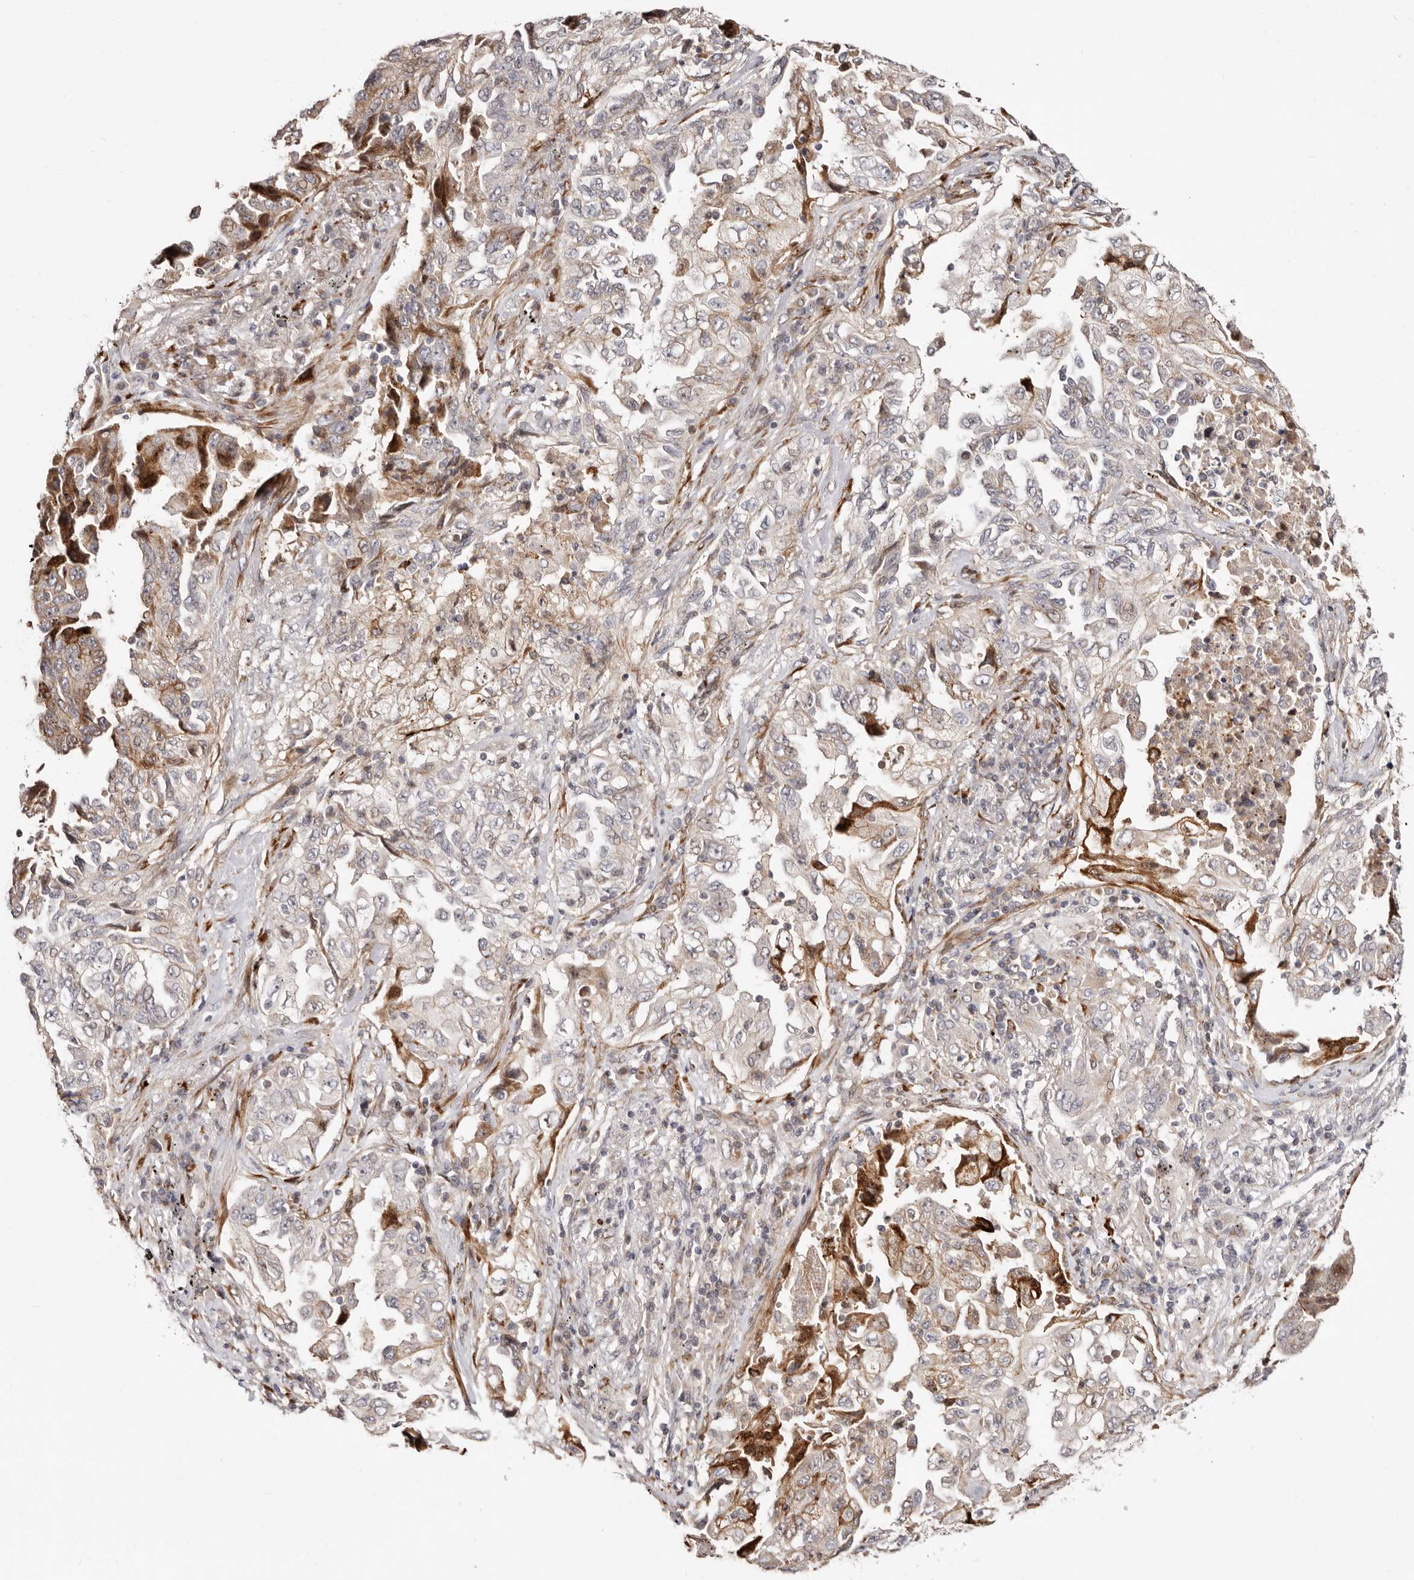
{"staining": {"intensity": "weak", "quantity": "25%-75%", "location": "cytoplasmic/membranous"}, "tissue": "lung cancer", "cell_type": "Tumor cells", "image_type": "cancer", "snomed": [{"axis": "morphology", "description": "Adenocarcinoma, NOS"}, {"axis": "topography", "description": "Lung"}], "caption": "DAB (3,3'-diaminobenzidine) immunohistochemical staining of human lung adenocarcinoma displays weak cytoplasmic/membranous protein positivity in about 25%-75% of tumor cells. The staining was performed using DAB (3,3'-diaminobenzidine) to visualize the protein expression in brown, while the nuclei were stained in blue with hematoxylin (Magnification: 20x).", "gene": "SRCAP", "patient": {"sex": "female", "age": 51}}